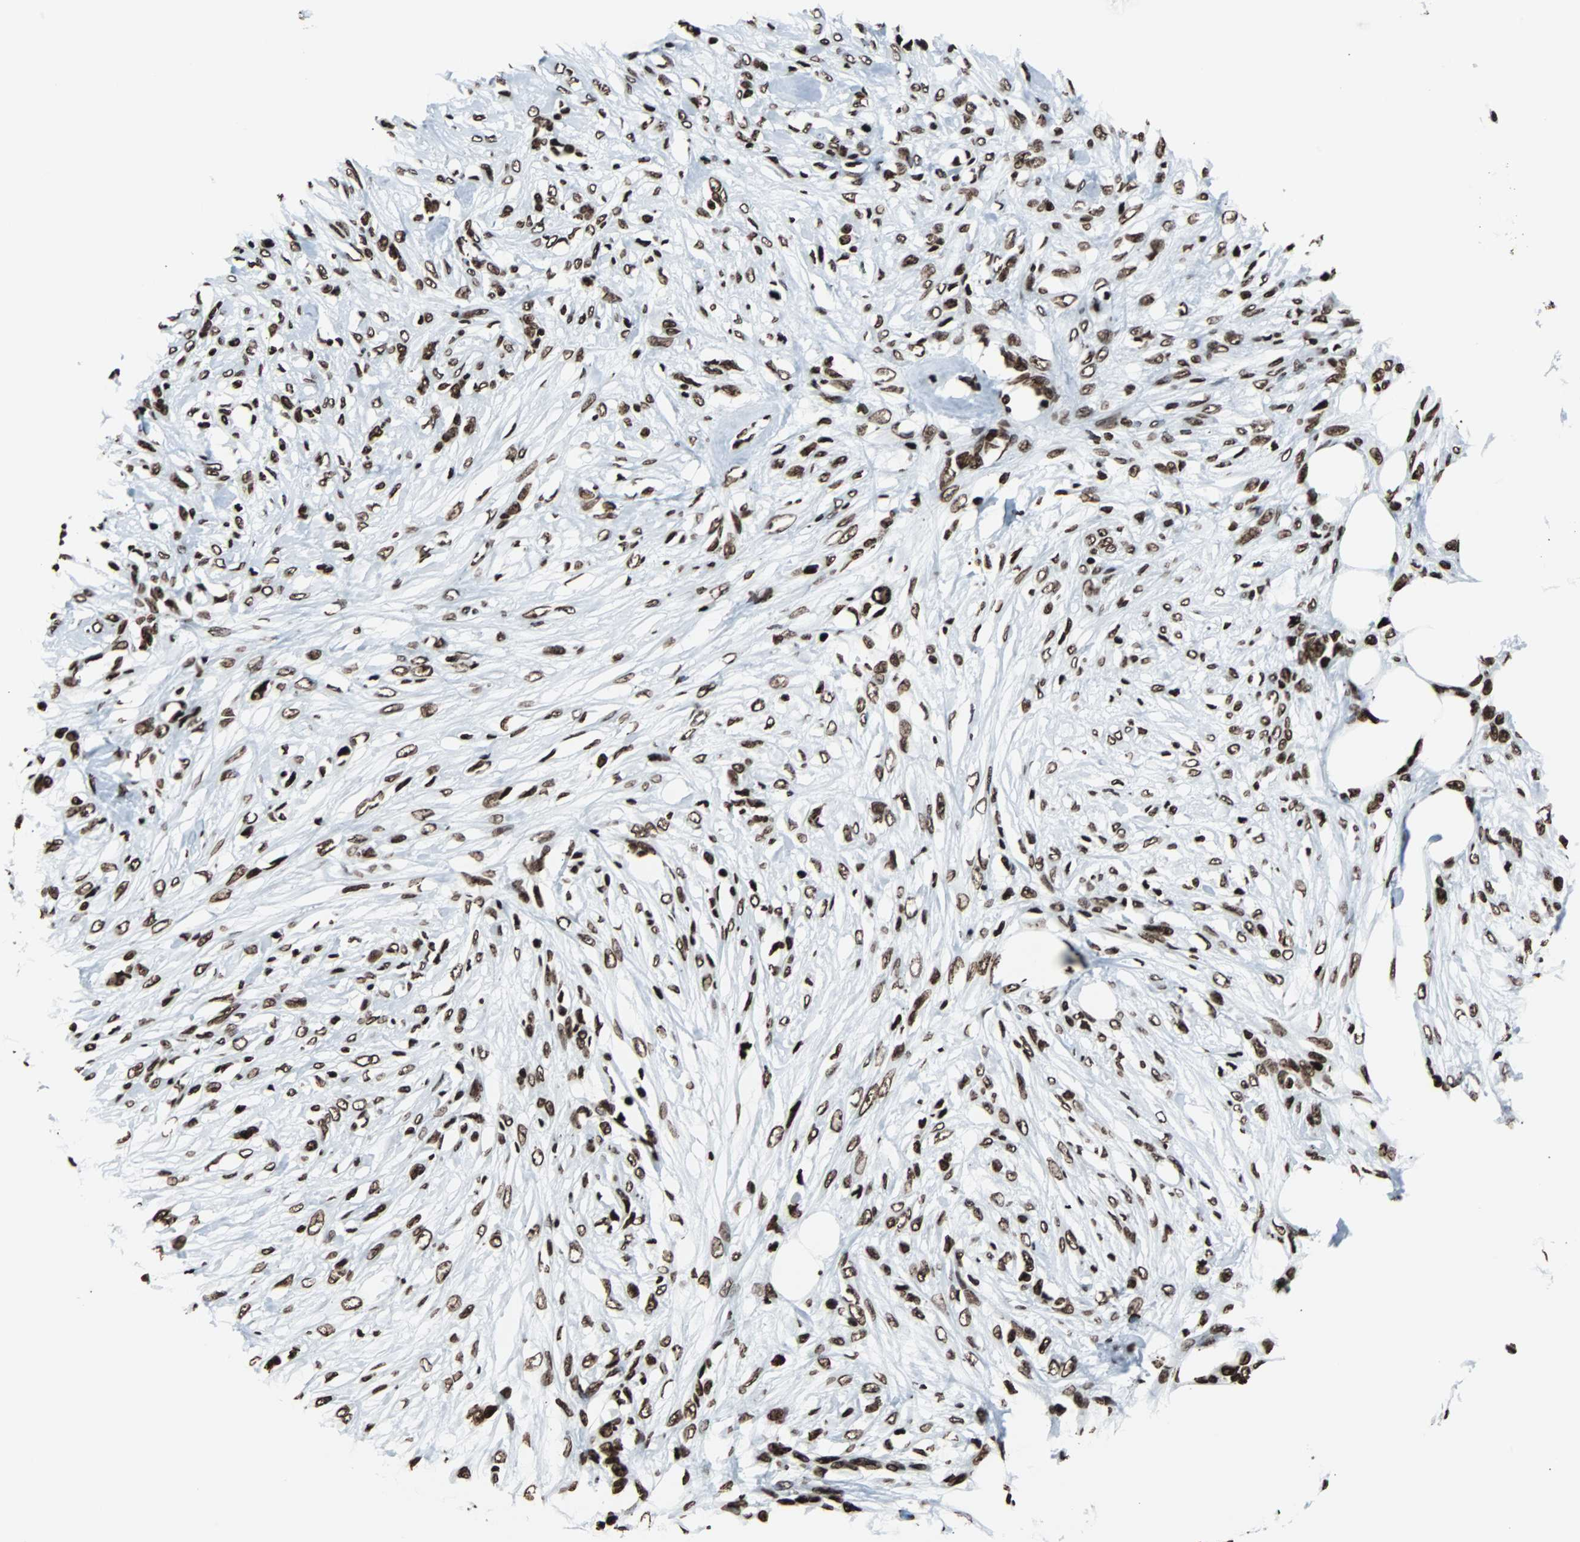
{"staining": {"intensity": "strong", "quantity": ">75%", "location": "nuclear"}, "tissue": "skin cancer", "cell_type": "Tumor cells", "image_type": "cancer", "snomed": [{"axis": "morphology", "description": "Normal tissue, NOS"}, {"axis": "morphology", "description": "Squamous cell carcinoma, NOS"}, {"axis": "topography", "description": "Skin"}], "caption": "Skin cancer stained with a protein marker demonstrates strong staining in tumor cells.", "gene": "H2BC18", "patient": {"sex": "female", "age": 59}}